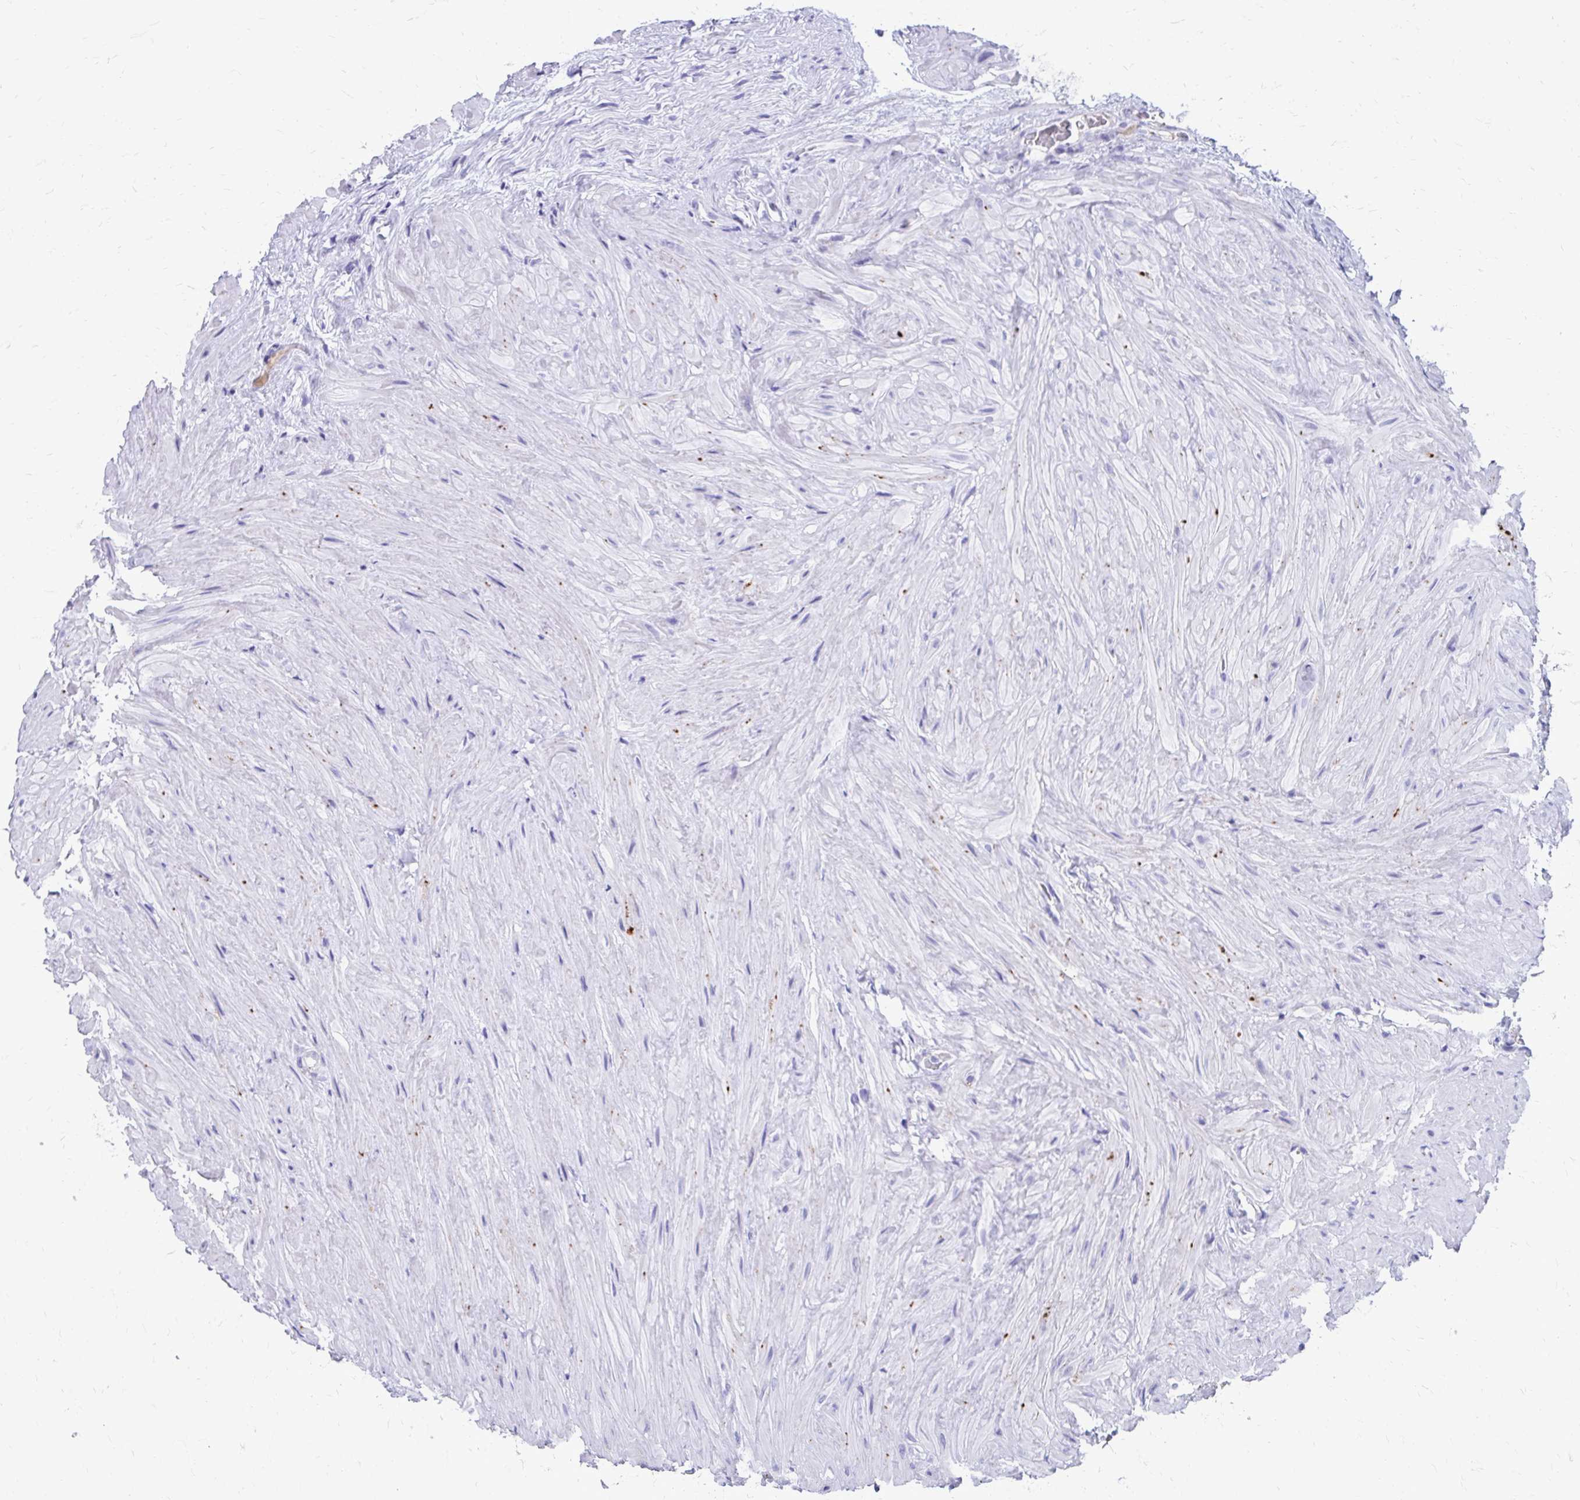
{"staining": {"intensity": "negative", "quantity": "none", "location": "none"}, "tissue": "seminal vesicle", "cell_type": "Glandular cells", "image_type": "normal", "snomed": [{"axis": "morphology", "description": "Normal tissue, NOS"}, {"axis": "topography", "description": "Seminal veicle"}], "caption": "A high-resolution photomicrograph shows IHC staining of normal seminal vesicle, which shows no significant expression in glandular cells.", "gene": "SATL1", "patient": {"sex": "male", "age": 68}}